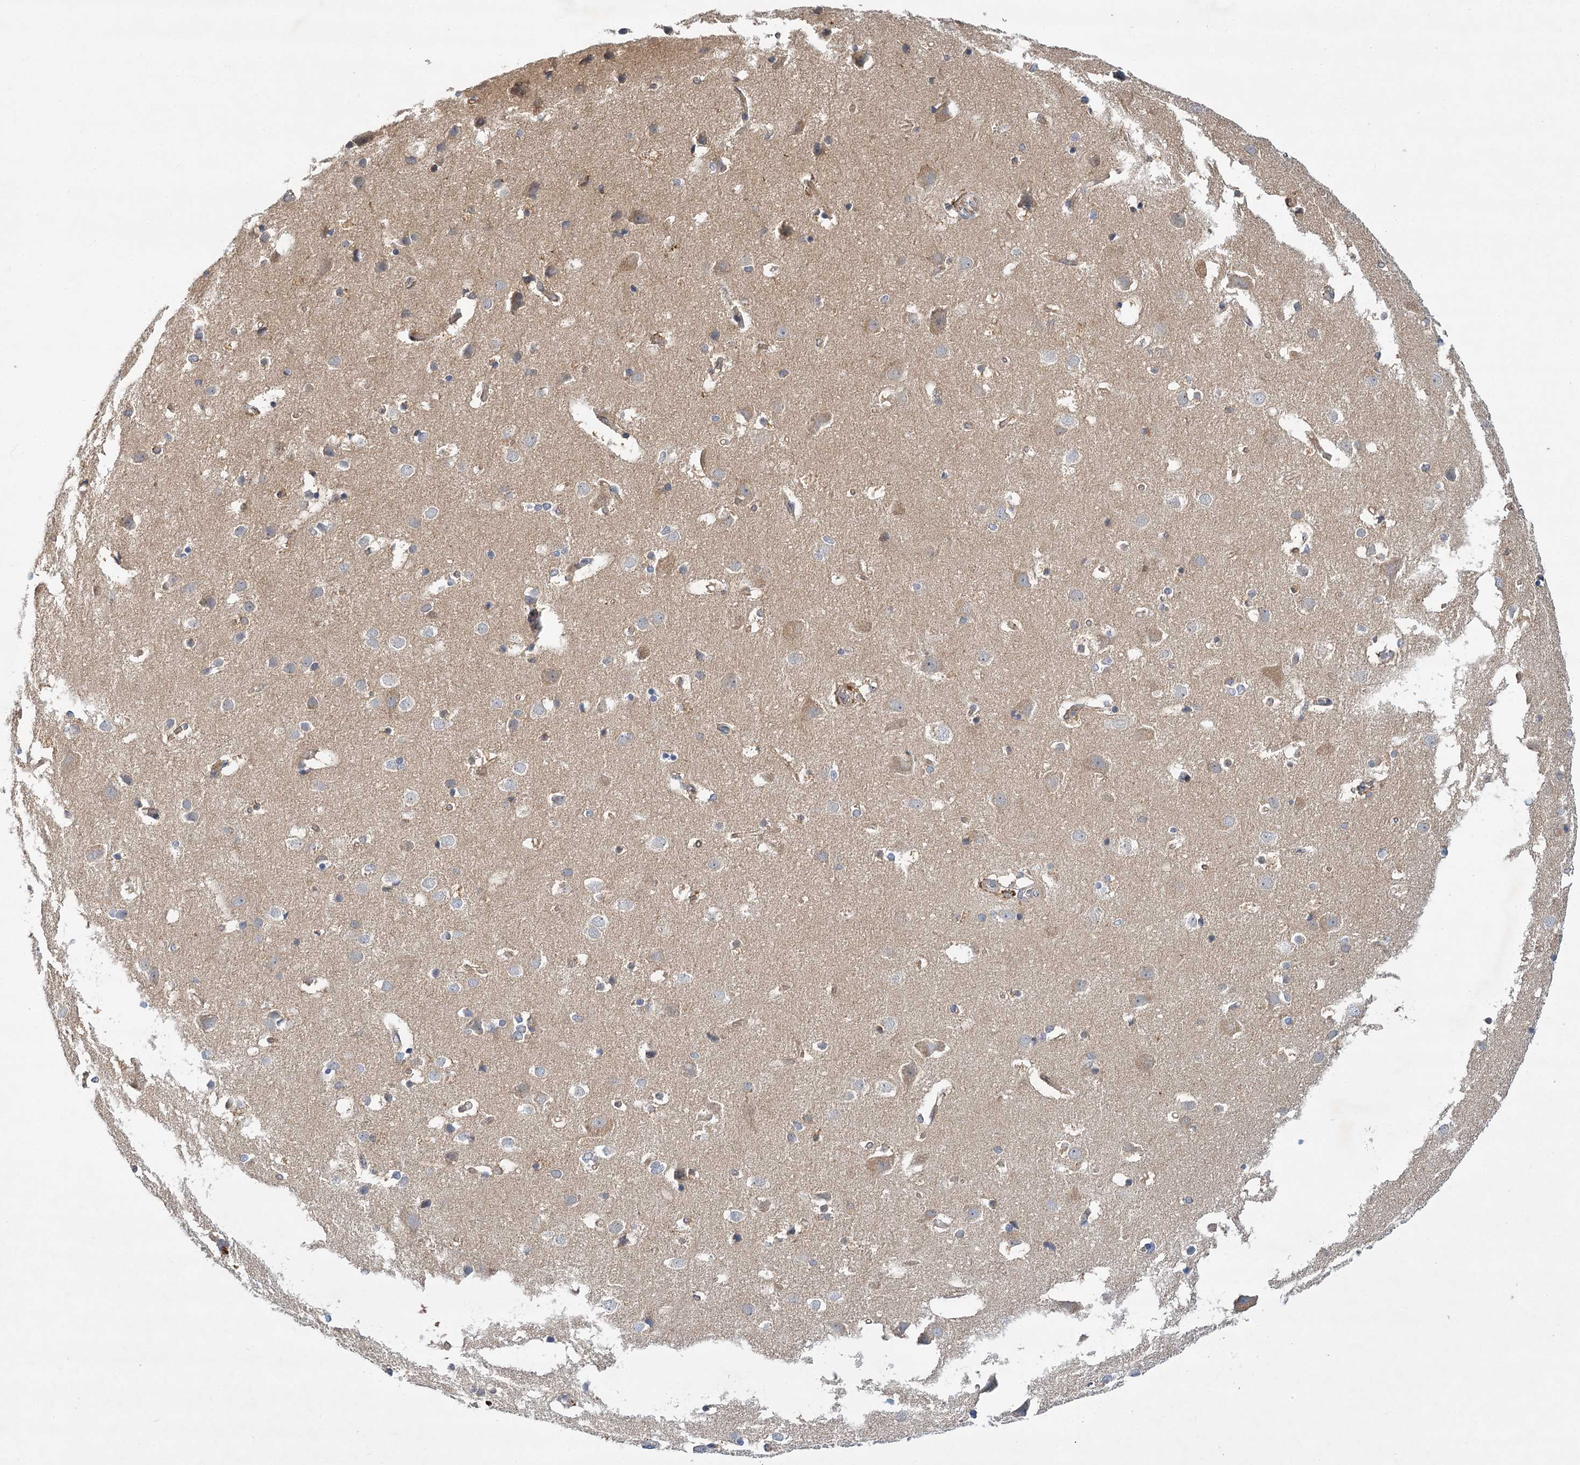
{"staining": {"intensity": "negative", "quantity": "none", "location": "none"}, "tissue": "cerebral cortex", "cell_type": "Endothelial cells", "image_type": "normal", "snomed": [{"axis": "morphology", "description": "Normal tissue, NOS"}, {"axis": "topography", "description": "Cerebral cortex"}], "caption": "An image of cerebral cortex stained for a protein exhibits no brown staining in endothelial cells. The staining was performed using DAB to visualize the protein expression in brown, while the nuclei were stained in blue with hematoxylin (Magnification: 20x).", "gene": "LSS", "patient": {"sex": "male", "age": 54}}